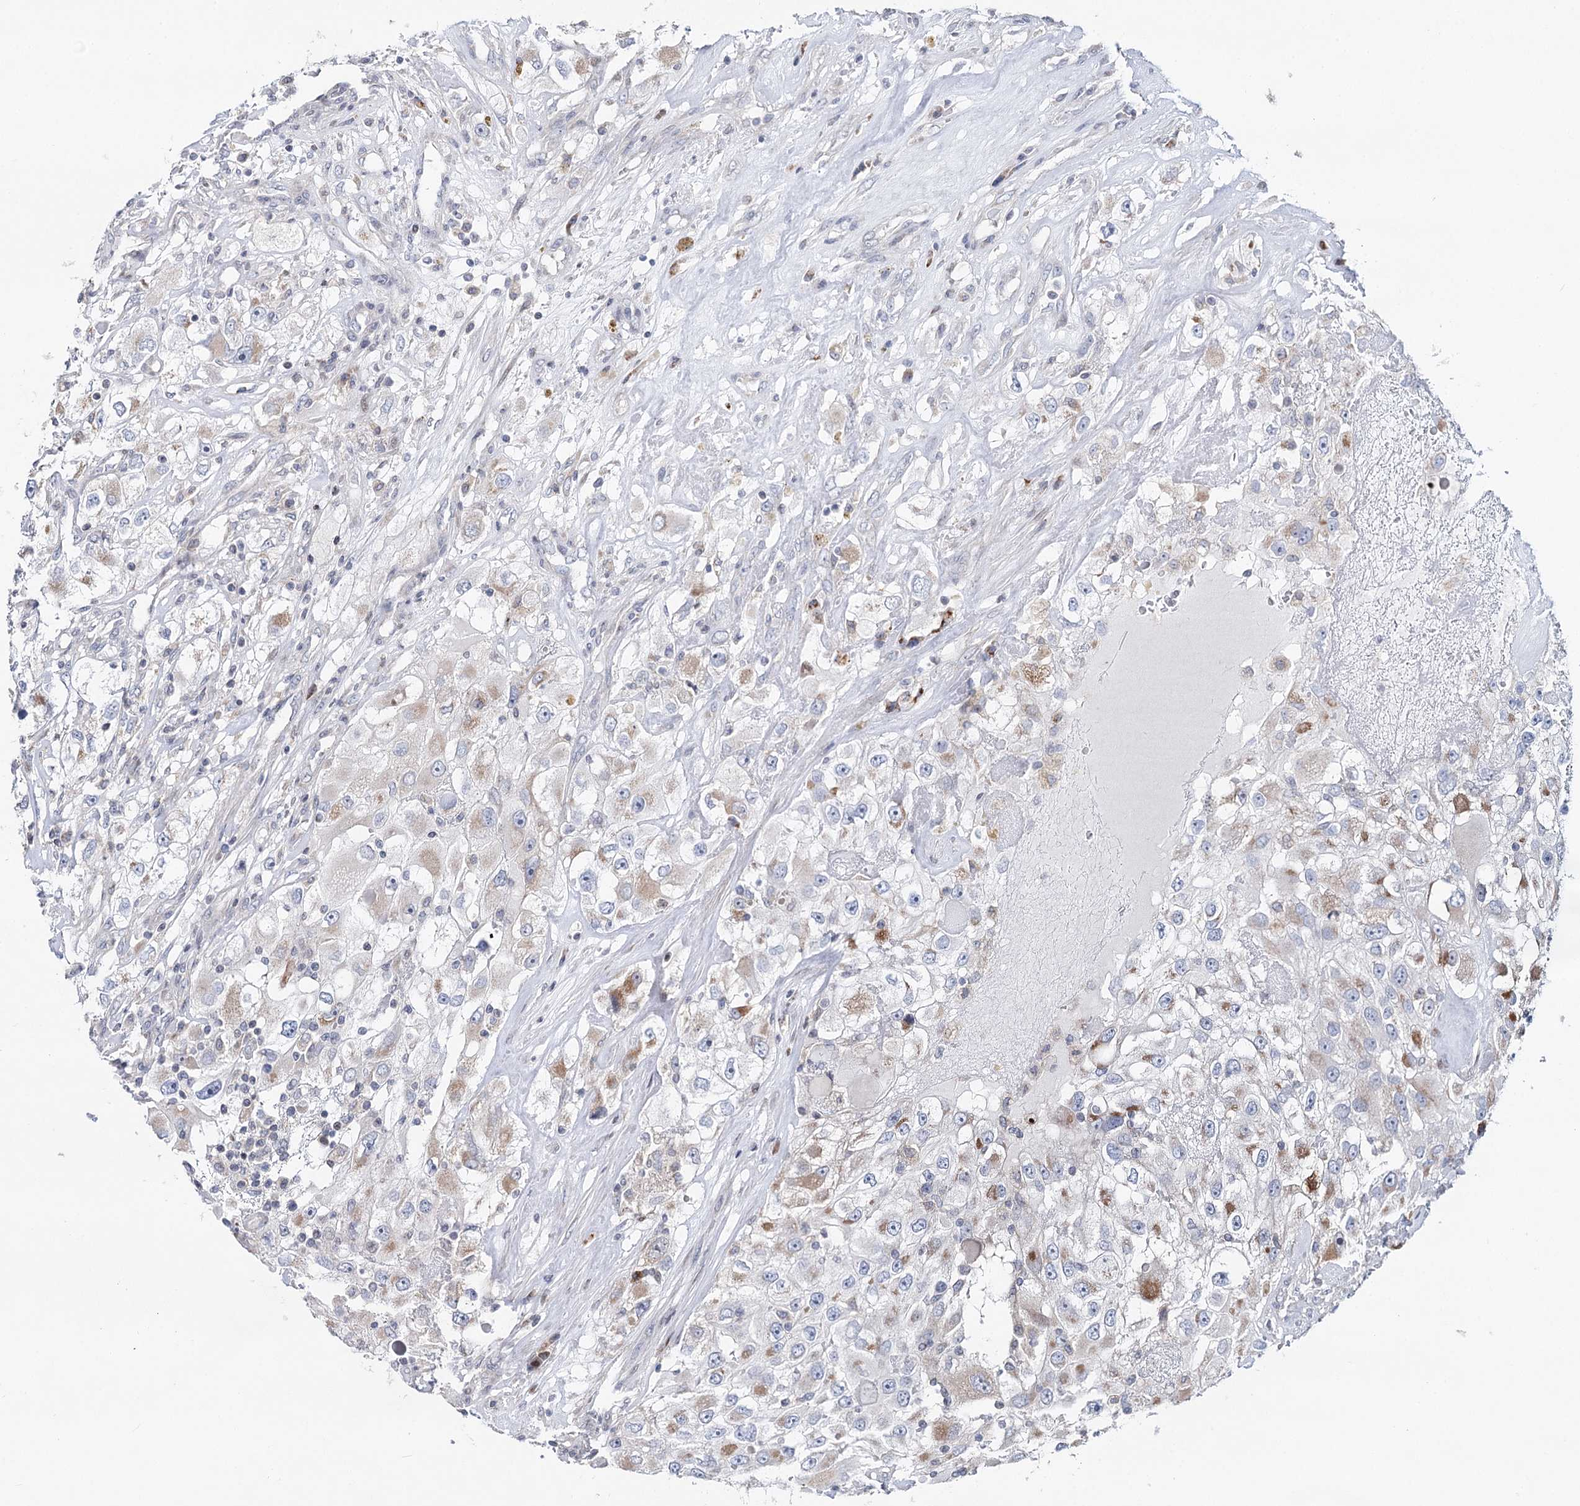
{"staining": {"intensity": "moderate", "quantity": "<25%", "location": "cytoplasmic/membranous"}, "tissue": "renal cancer", "cell_type": "Tumor cells", "image_type": "cancer", "snomed": [{"axis": "morphology", "description": "Adenocarcinoma, NOS"}, {"axis": "topography", "description": "Kidney"}], "caption": "Immunohistochemistry (DAB (3,3'-diaminobenzidine)) staining of adenocarcinoma (renal) exhibits moderate cytoplasmic/membranous protein expression in about <25% of tumor cells. The staining was performed using DAB (3,3'-diaminobenzidine) to visualize the protein expression in brown, while the nuclei were stained in blue with hematoxylin (Magnification: 20x).", "gene": "PTGR1", "patient": {"sex": "female", "age": 52}}